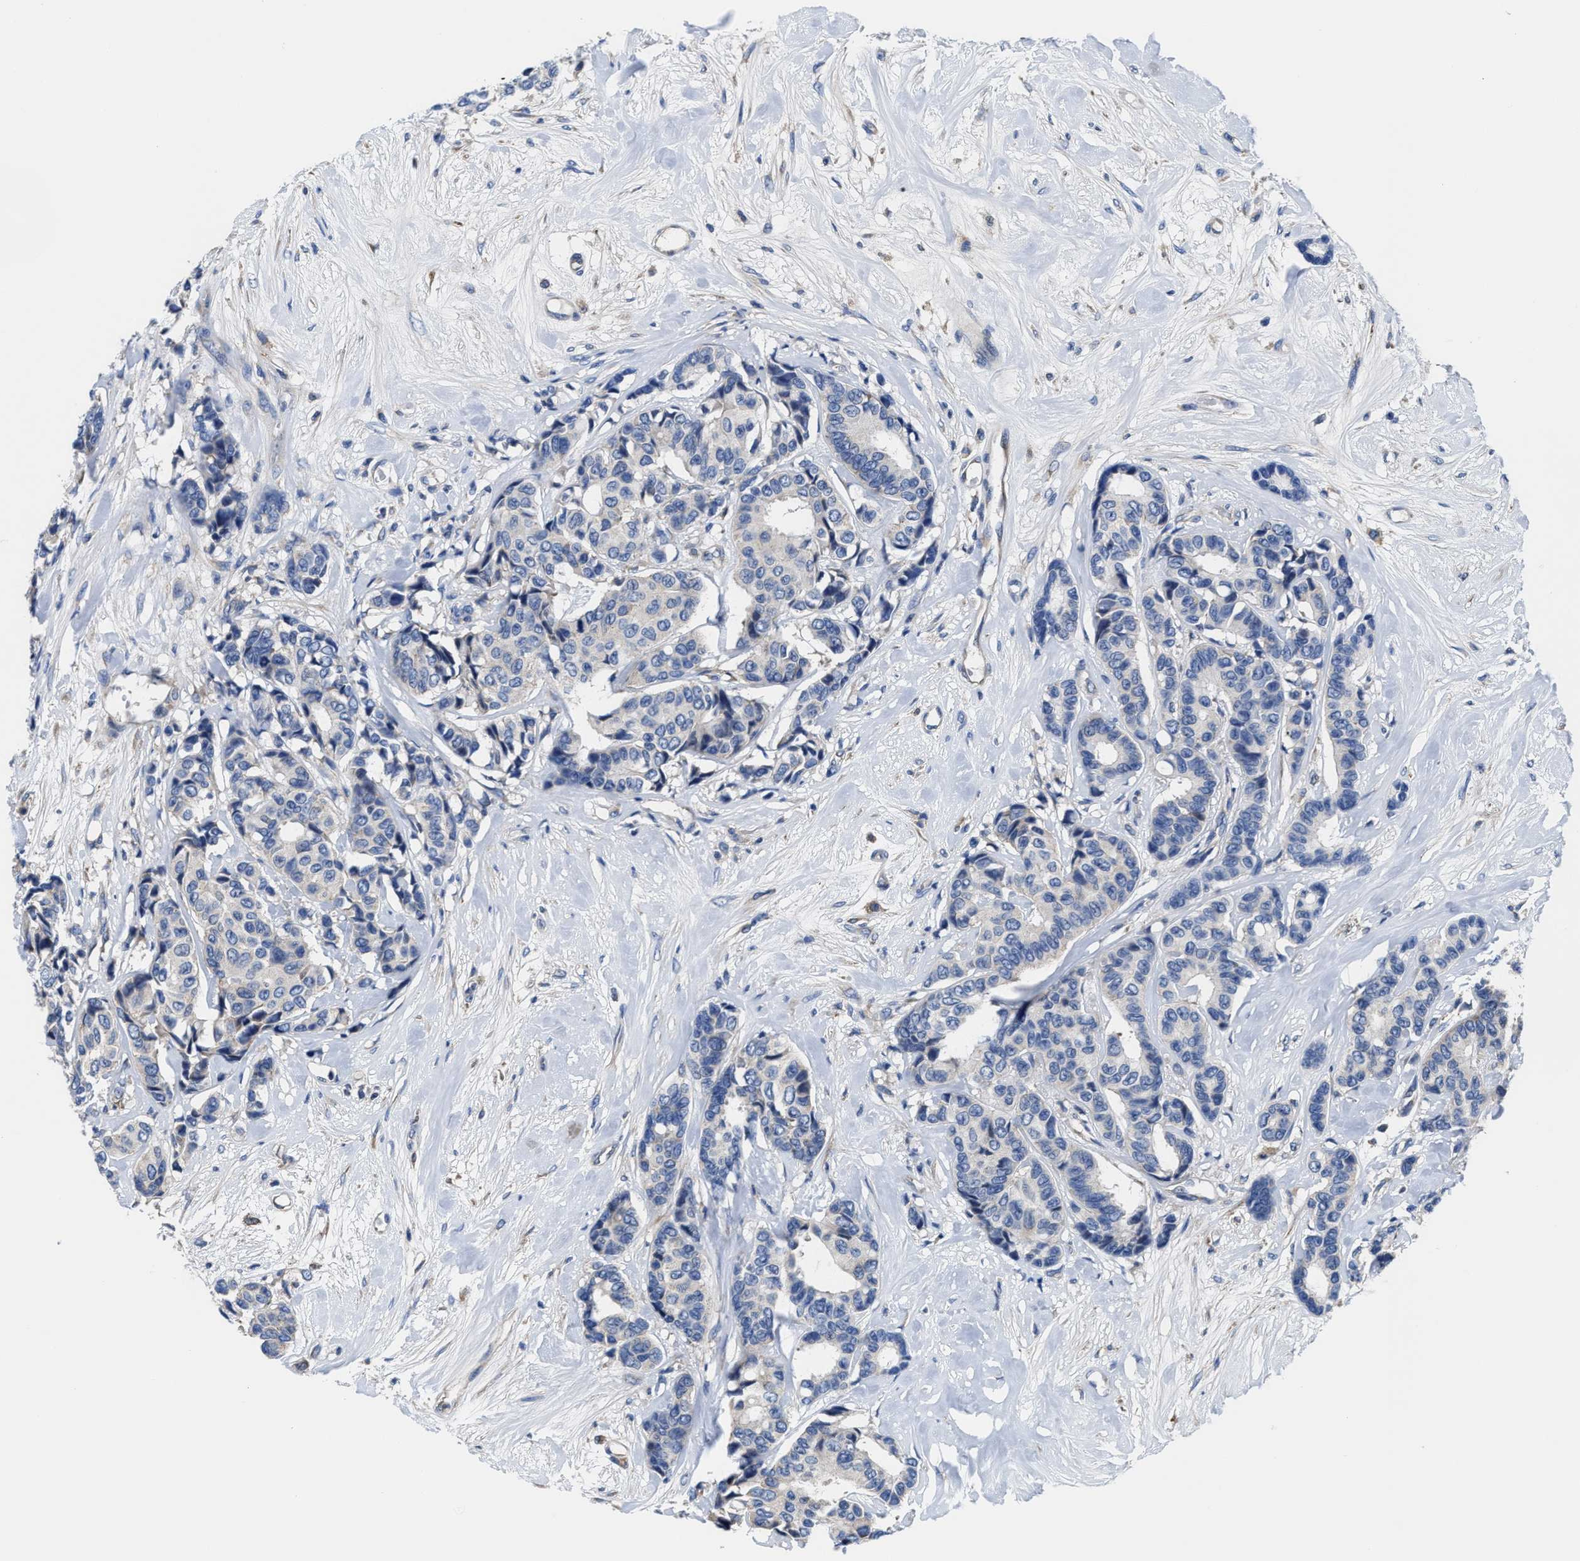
{"staining": {"intensity": "negative", "quantity": "none", "location": "none"}, "tissue": "breast cancer", "cell_type": "Tumor cells", "image_type": "cancer", "snomed": [{"axis": "morphology", "description": "Duct carcinoma"}, {"axis": "topography", "description": "Breast"}], "caption": "Tumor cells show no significant protein staining in breast infiltrating ductal carcinoma.", "gene": "SRPK2", "patient": {"sex": "female", "age": 87}}